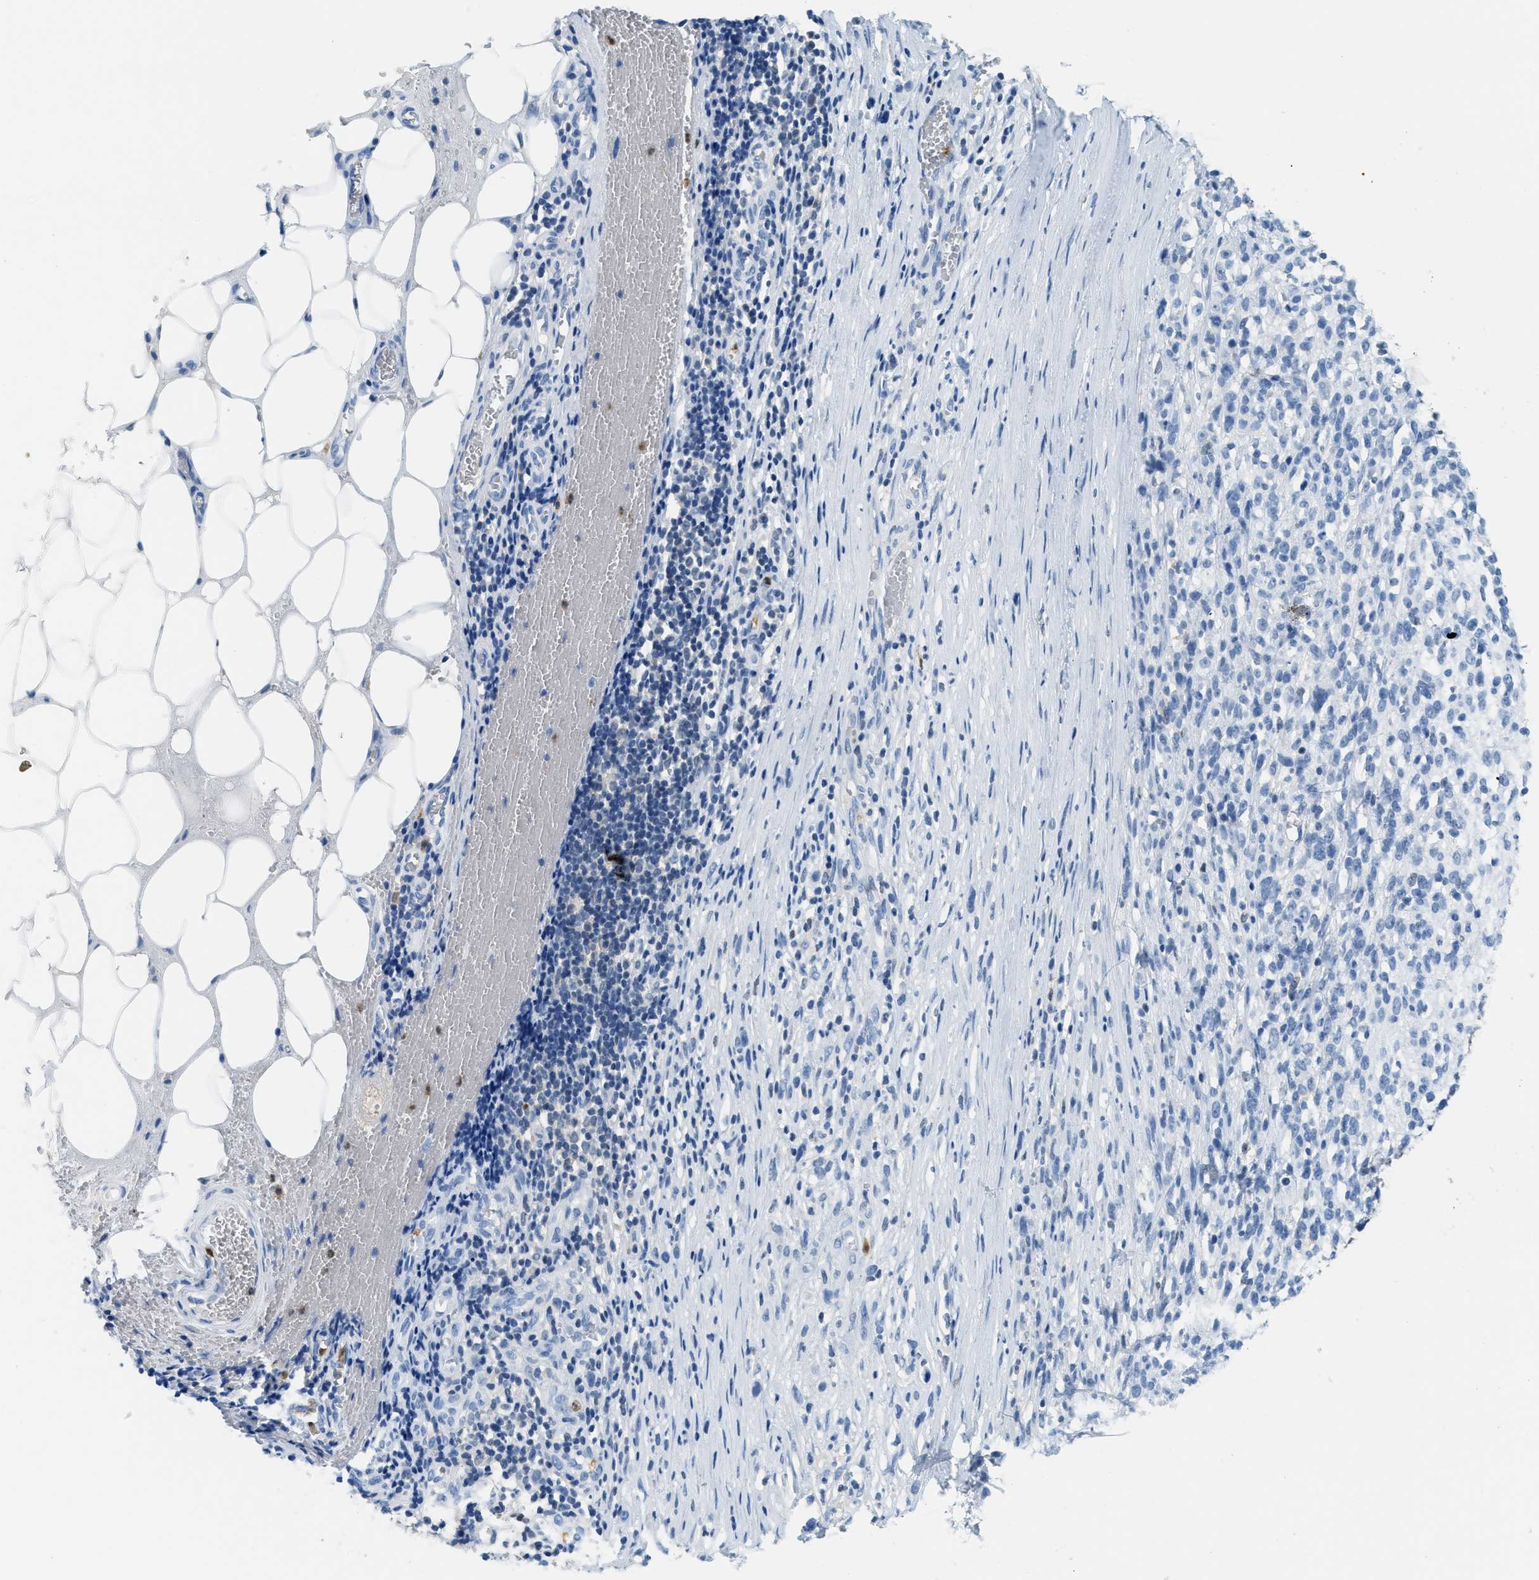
{"staining": {"intensity": "negative", "quantity": "none", "location": "none"}, "tissue": "melanoma", "cell_type": "Tumor cells", "image_type": "cancer", "snomed": [{"axis": "morphology", "description": "Malignant melanoma, NOS"}, {"axis": "topography", "description": "Skin"}], "caption": "Malignant melanoma stained for a protein using immunohistochemistry shows no staining tumor cells.", "gene": "SERPINB1", "patient": {"sex": "female", "age": 55}}